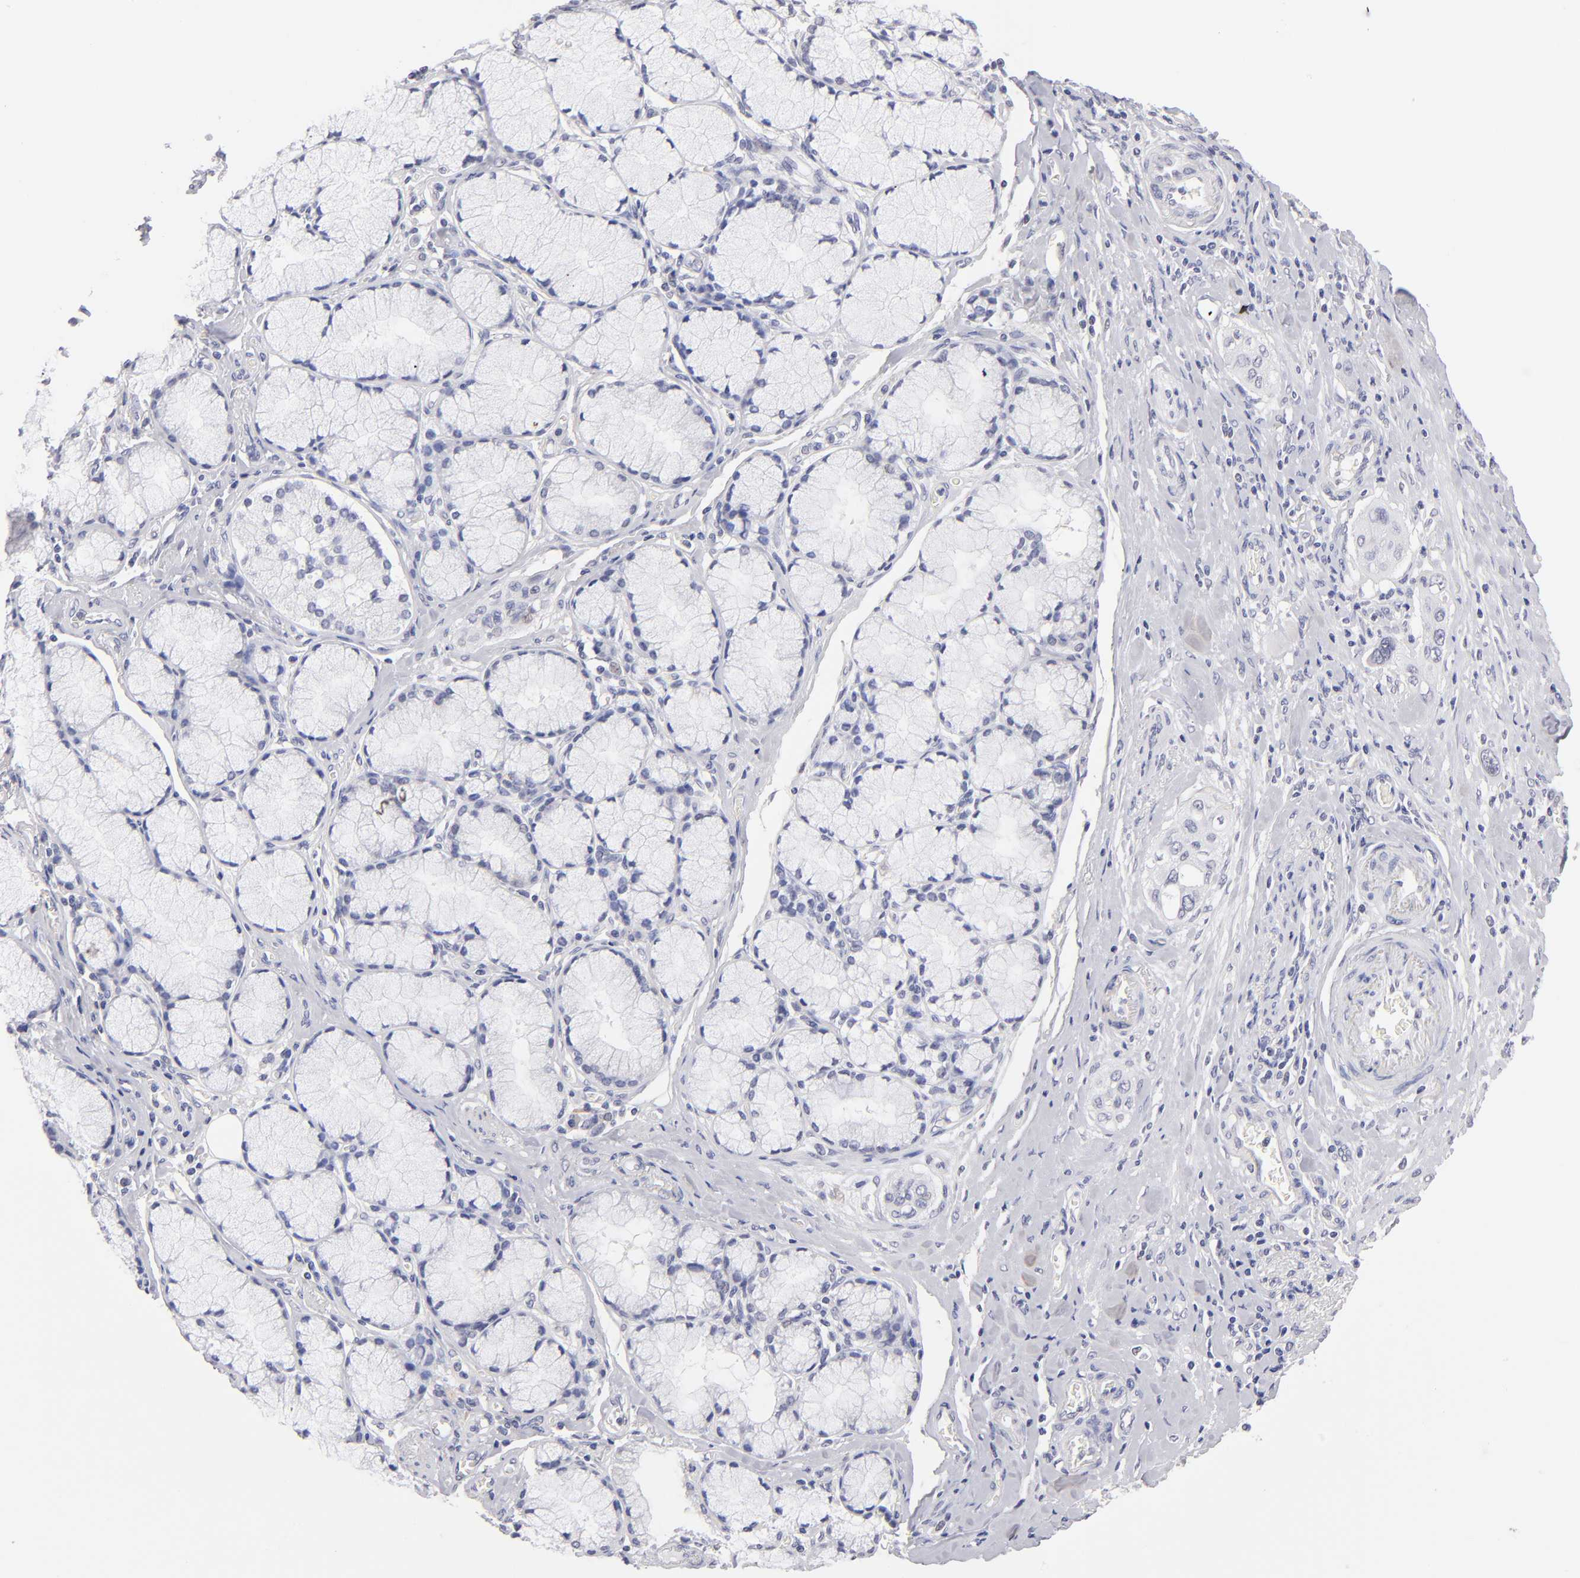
{"staining": {"intensity": "negative", "quantity": "none", "location": "none"}, "tissue": "pancreatic cancer", "cell_type": "Tumor cells", "image_type": "cancer", "snomed": [{"axis": "morphology", "description": "Adenocarcinoma, NOS"}, {"axis": "topography", "description": "Pancreas"}], "caption": "This photomicrograph is of adenocarcinoma (pancreatic) stained with IHC to label a protein in brown with the nuclei are counter-stained blue. There is no expression in tumor cells. (DAB (3,3'-diaminobenzidine) IHC with hematoxylin counter stain).", "gene": "TEX11", "patient": {"sex": "male", "age": 77}}